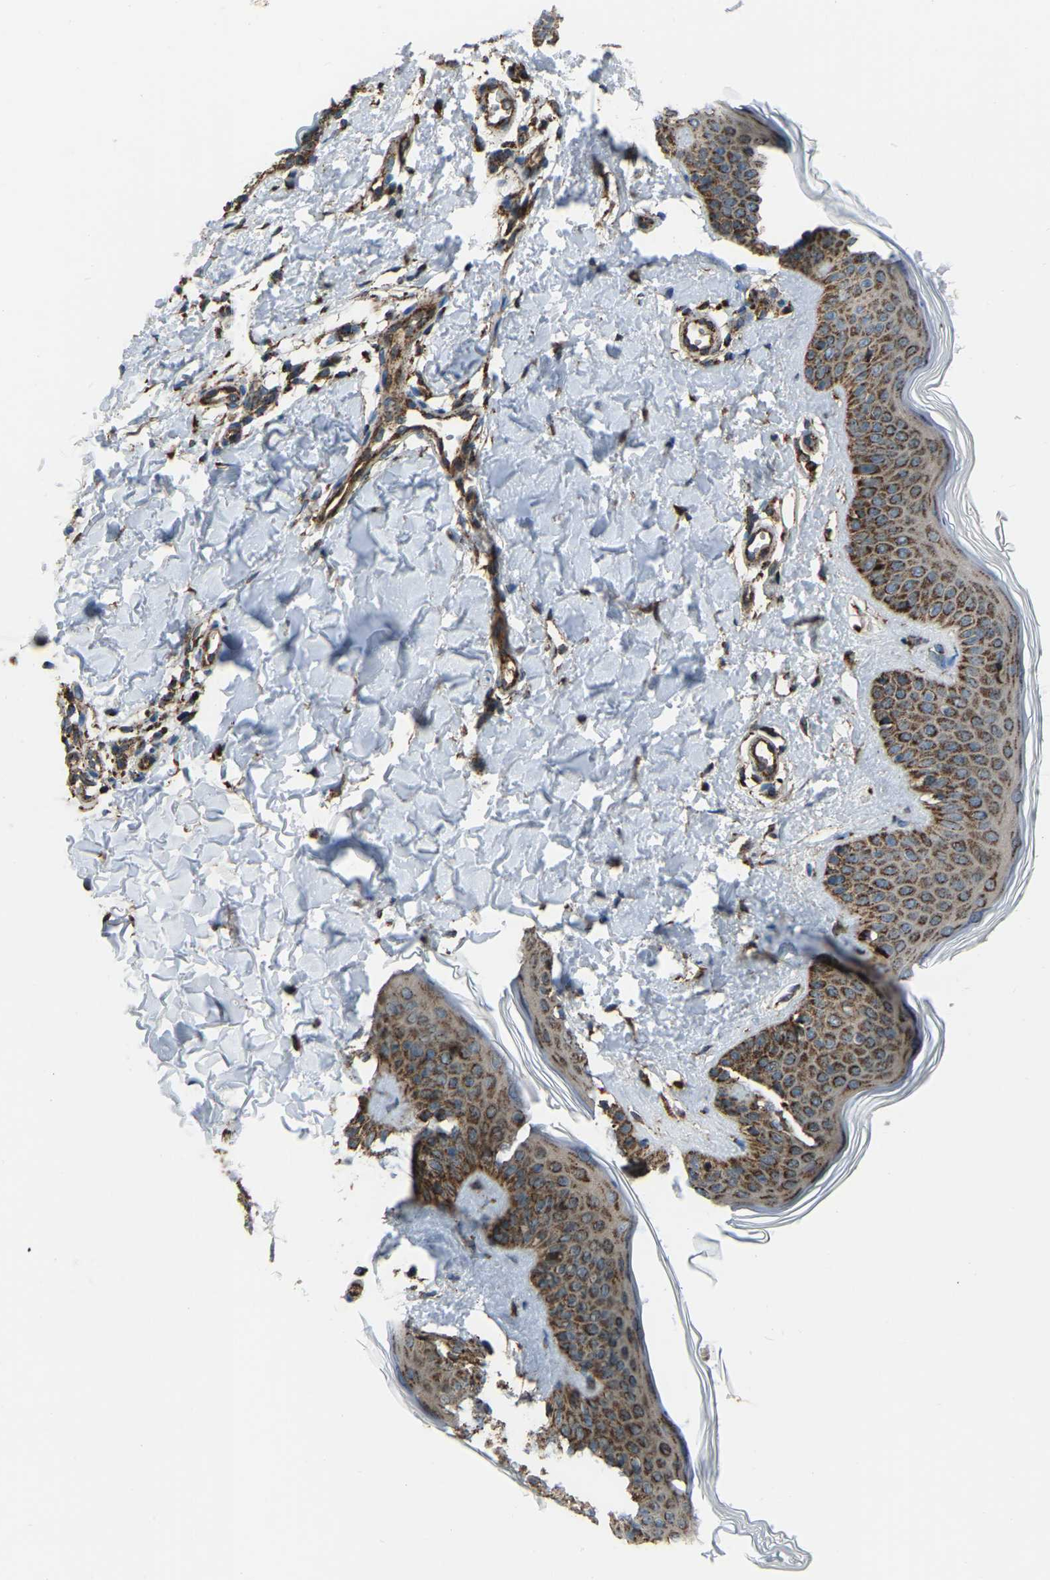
{"staining": {"intensity": "moderate", "quantity": ">75%", "location": "cytoplasmic/membranous"}, "tissue": "skin", "cell_type": "Fibroblasts", "image_type": "normal", "snomed": [{"axis": "morphology", "description": "Normal tissue, NOS"}, {"axis": "topography", "description": "Skin"}], "caption": "An immunohistochemistry histopathology image of benign tissue is shown. Protein staining in brown labels moderate cytoplasmic/membranous positivity in skin within fibroblasts.", "gene": "AKR1A1", "patient": {"sex": "male", "age": 30}}